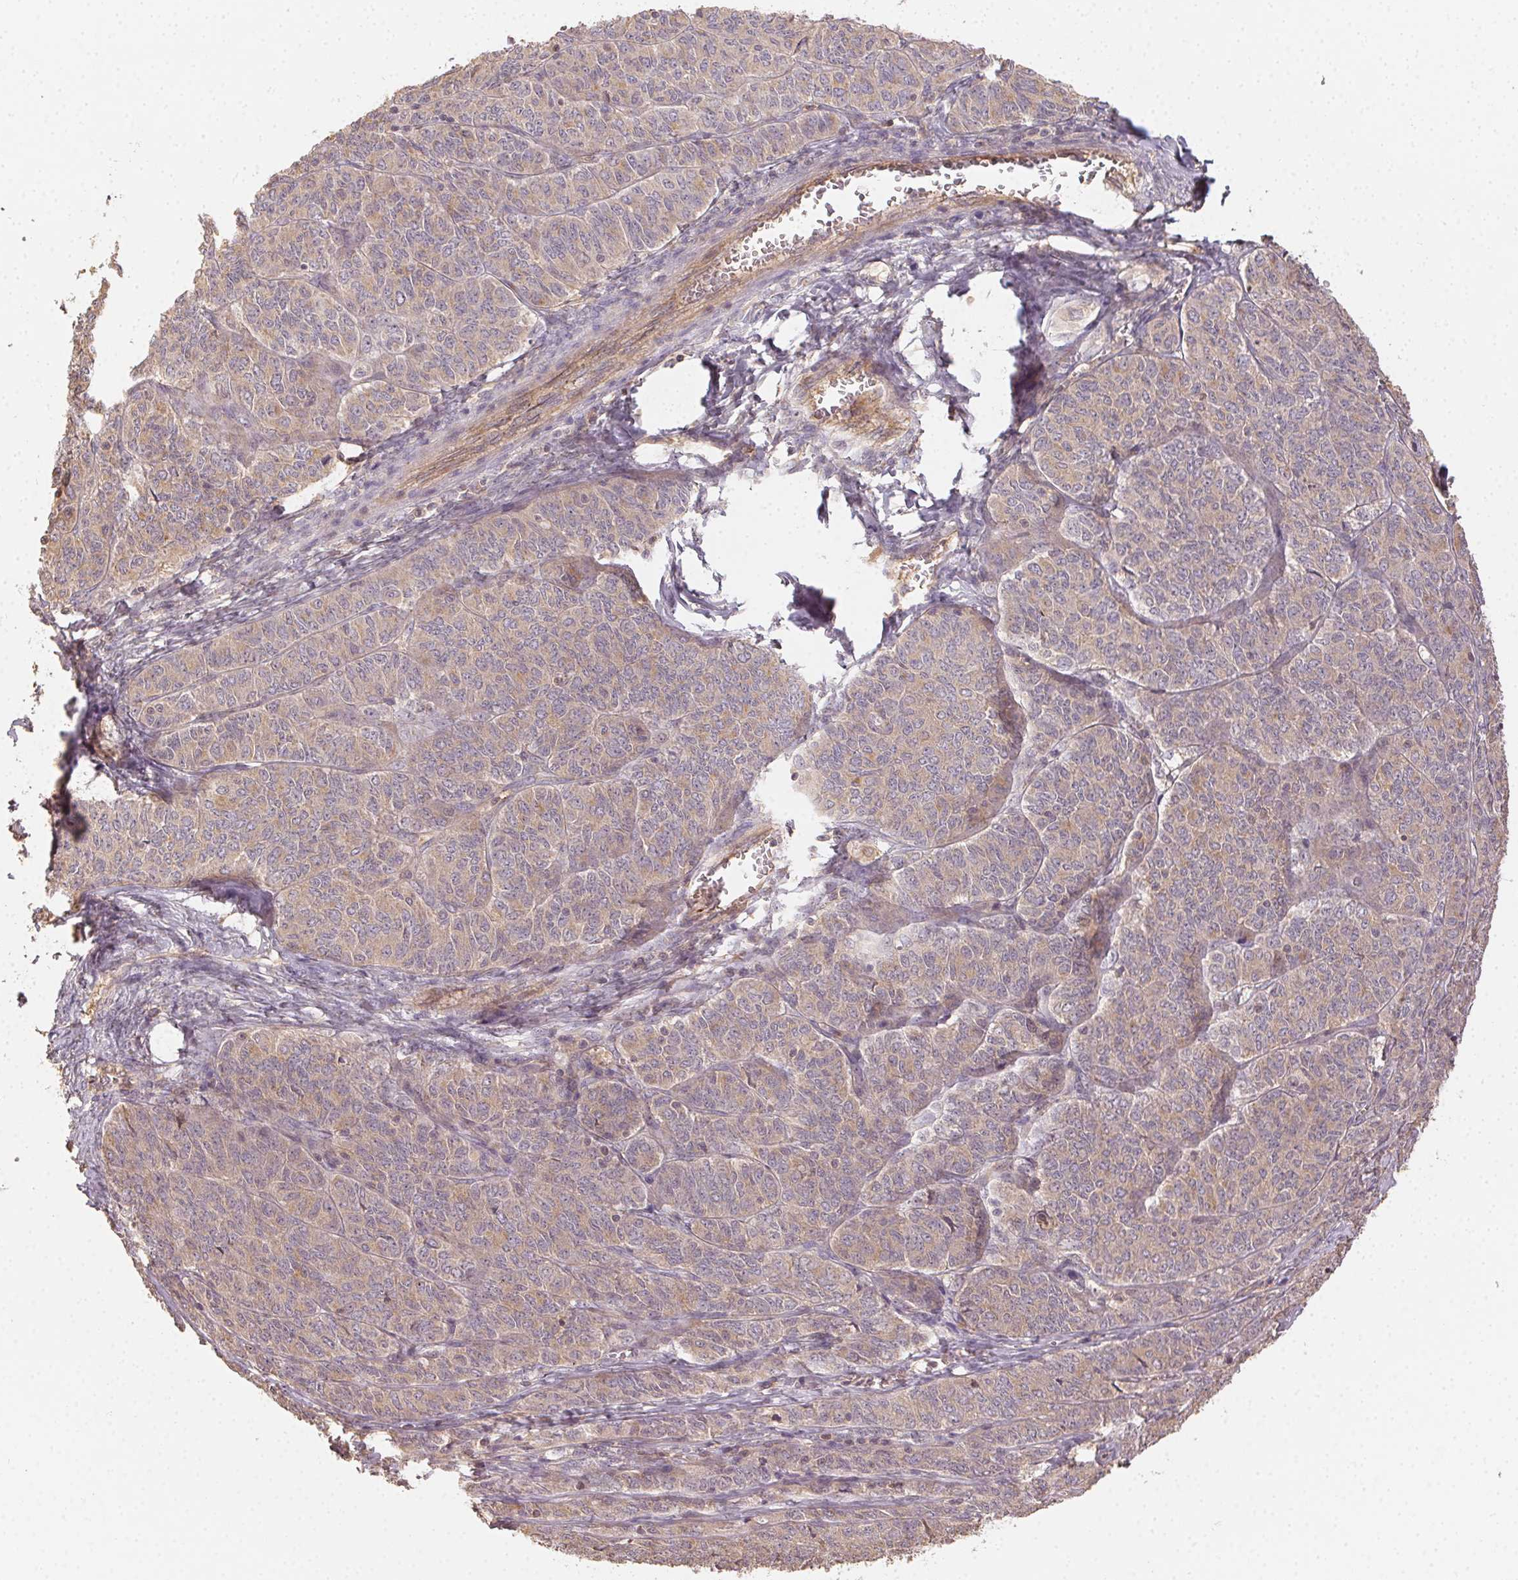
{"staining": {"intensity": "weak", "quantity": "25%-75%", "location": "cytoplasmic/membranous"}, "tissue": "ovarian cancer", "cell_type": "Tumor cells", "image_type": "cancer", "snomed": [{"axis": "morphology", "description": "Carcinoma, endometroid"}, {"axis": "topography", "description": "Ovary"}], "caption": "A high-resolution histopathology image shows immunohistochemistry (IHC) staining of ovarian cancer, which displays weak cytoplasmic/membranous expression in about 25%-75% of tumor cells.", "gene": "RALA", "patient": {"sex": "female", "age": 80}}